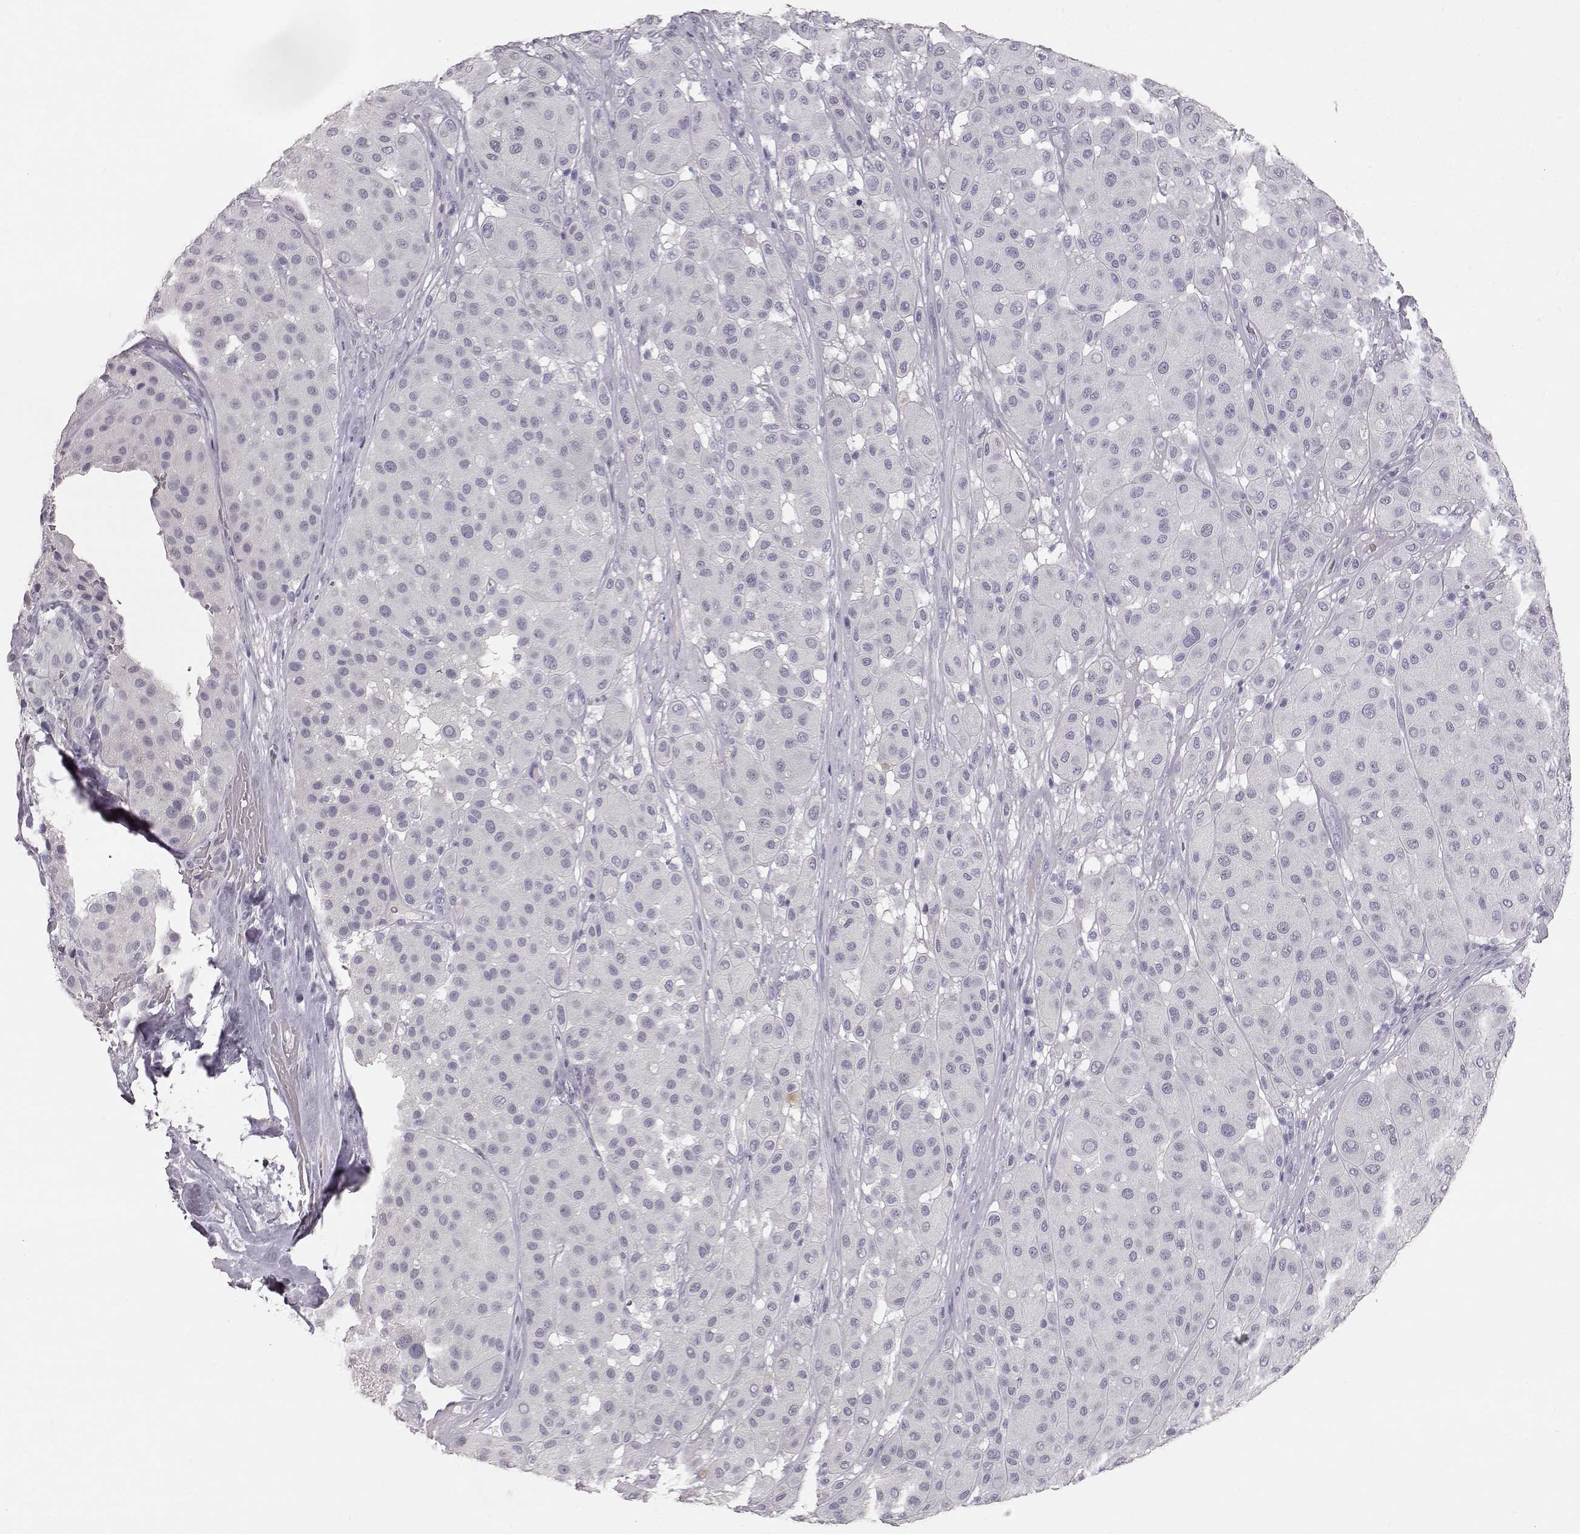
{"staining": {"intensity": "negative", "quantity": "none", "location": "none"}, "tissue": "melanoma", "cell_type": "Tumor cells", "image_type": "cancer", "snomed": [{"axis": "morphology", "description": "Malignant melanoma, Metastatic site"}, {"axis": "topography", "description": "Smooth muscle"}], "caption": "Melanoma was stained to show a protein in brown. There is no significant positivity in tumor cells. (DAB (3,3'-diaminobenzidine) immunohistochemistry with hematoxylin counter stain).", "gene": "KRTAP16-1", "patient": {"sex": "male", "age": 41}}